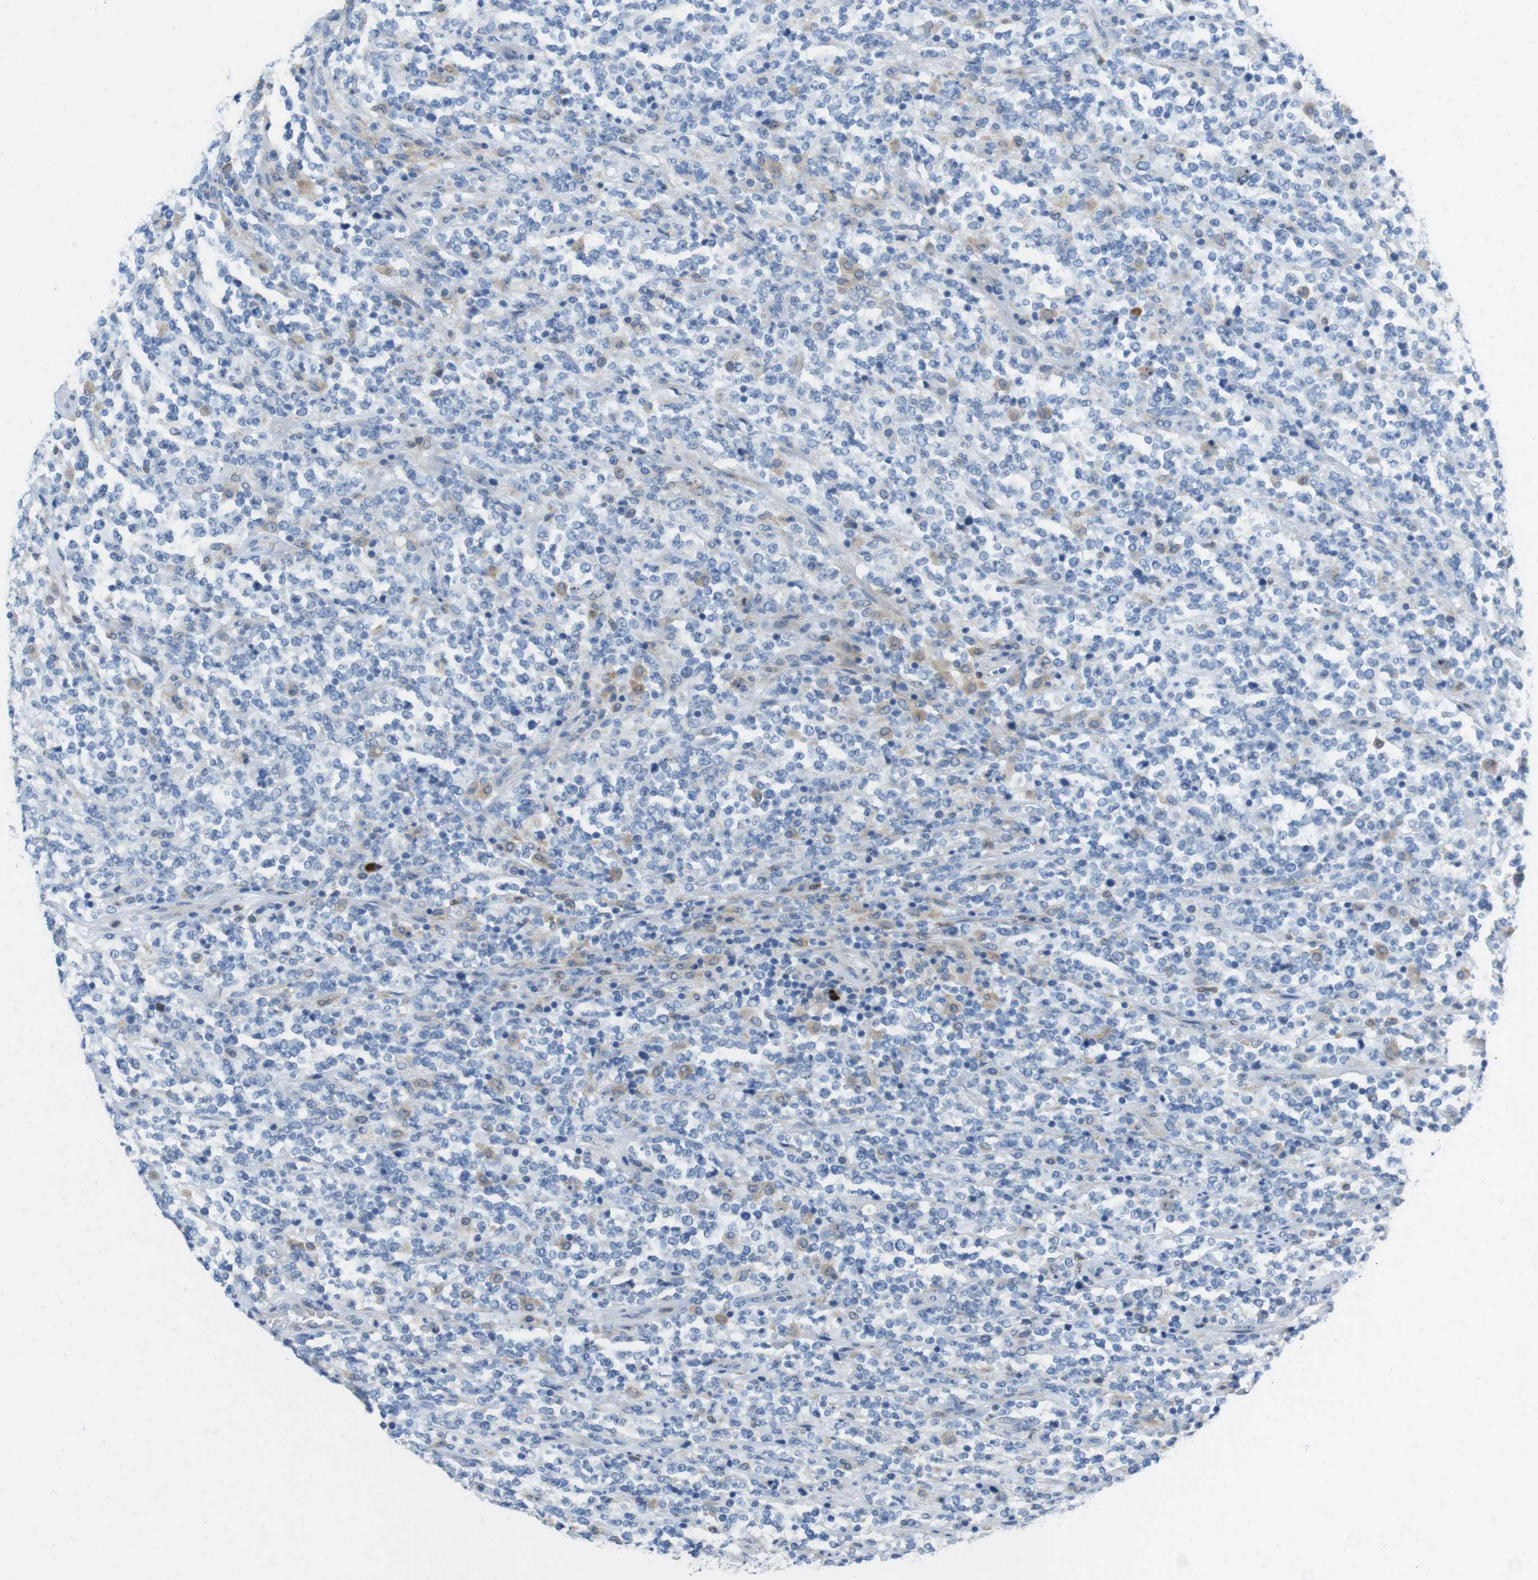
{"staining": {"intensity": "negative", "quantity": "none", "location": "none"}, "tissue": "lymphoma", "cell_type": "Tumor cells", "image_type": "cancer", "snomed": [{"axis": "morphology", "description": "Malignant lymphoma, non-Hodgkin's type, High grade"}, {"axis": "topography", "description": "Soft tissue"}], "caption": "This is an immunohistochemistry (IHC) micrograph of malignant lymphoma, non-Hodgkin's type (high-grade). There is no positivity in tumor cells.", "gene": "CLMN", "patient": {"sex": "male", "age": 18}}